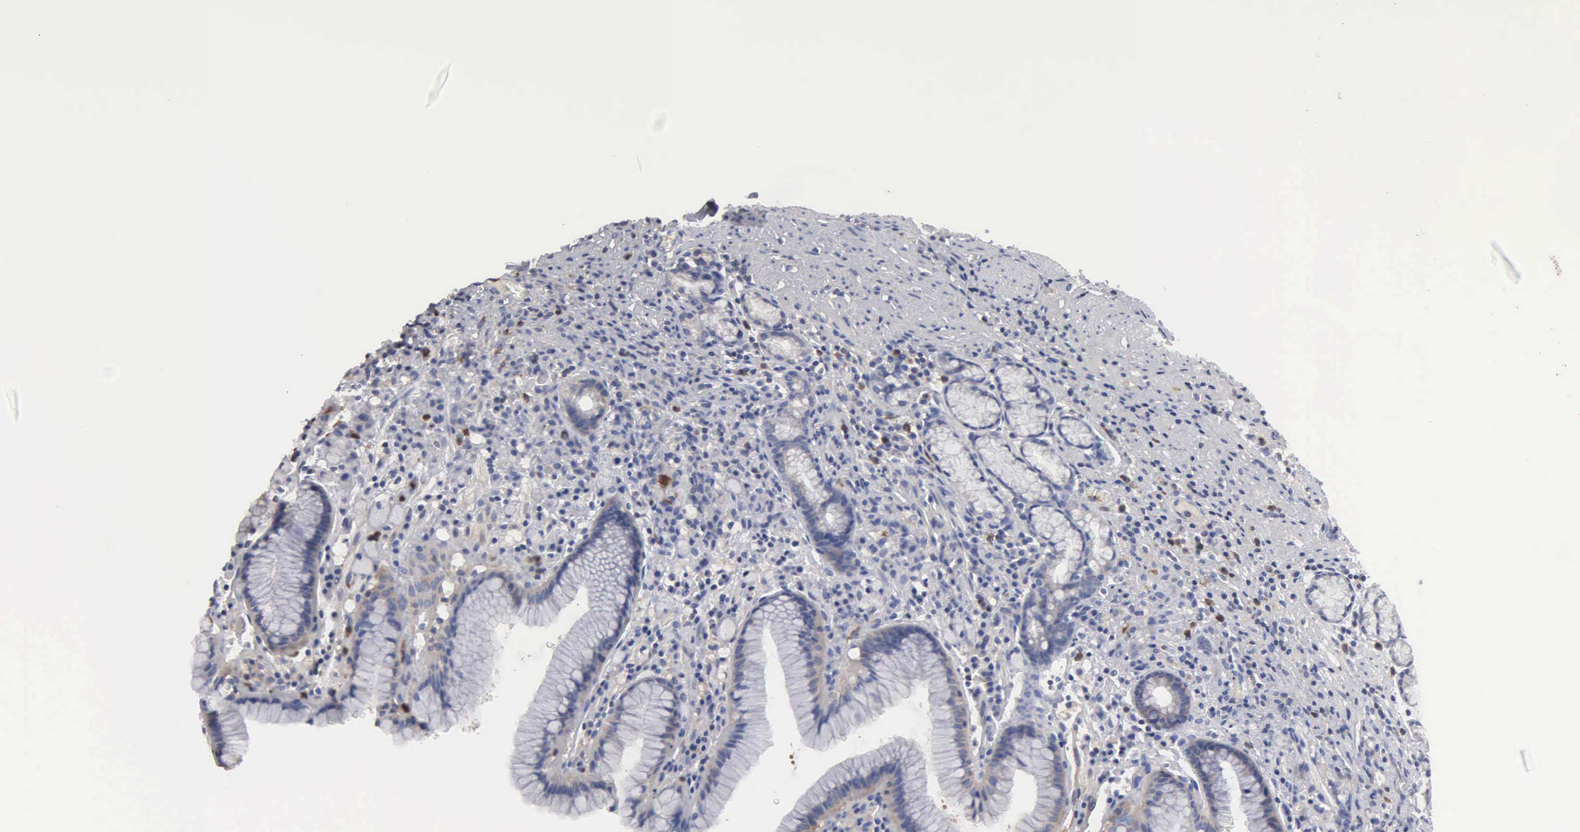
{"staining": {"intensity": "weak", "quantity": "25%-75%", "location": "cytoplasmic/membranous"}, "tissue": "stomach", "cell_type": "Glandular cells", "image_type": "normal", "snomed": [{"axis": "morphology", "description": "Normal tissue, NOS"}, {"axis": "topography", "description": "Stomach, lower"}], "caption": "Immunohistochemical staining of benign human stomach demonstrates weak cytoplasmic/membranous protein expression in about 25%-75% of glandular cells. (DAB = brown stain, brightfield microscopy at high magnification).", "gene": "G6PD", "patient": {"sex": "male", "age": 56}}